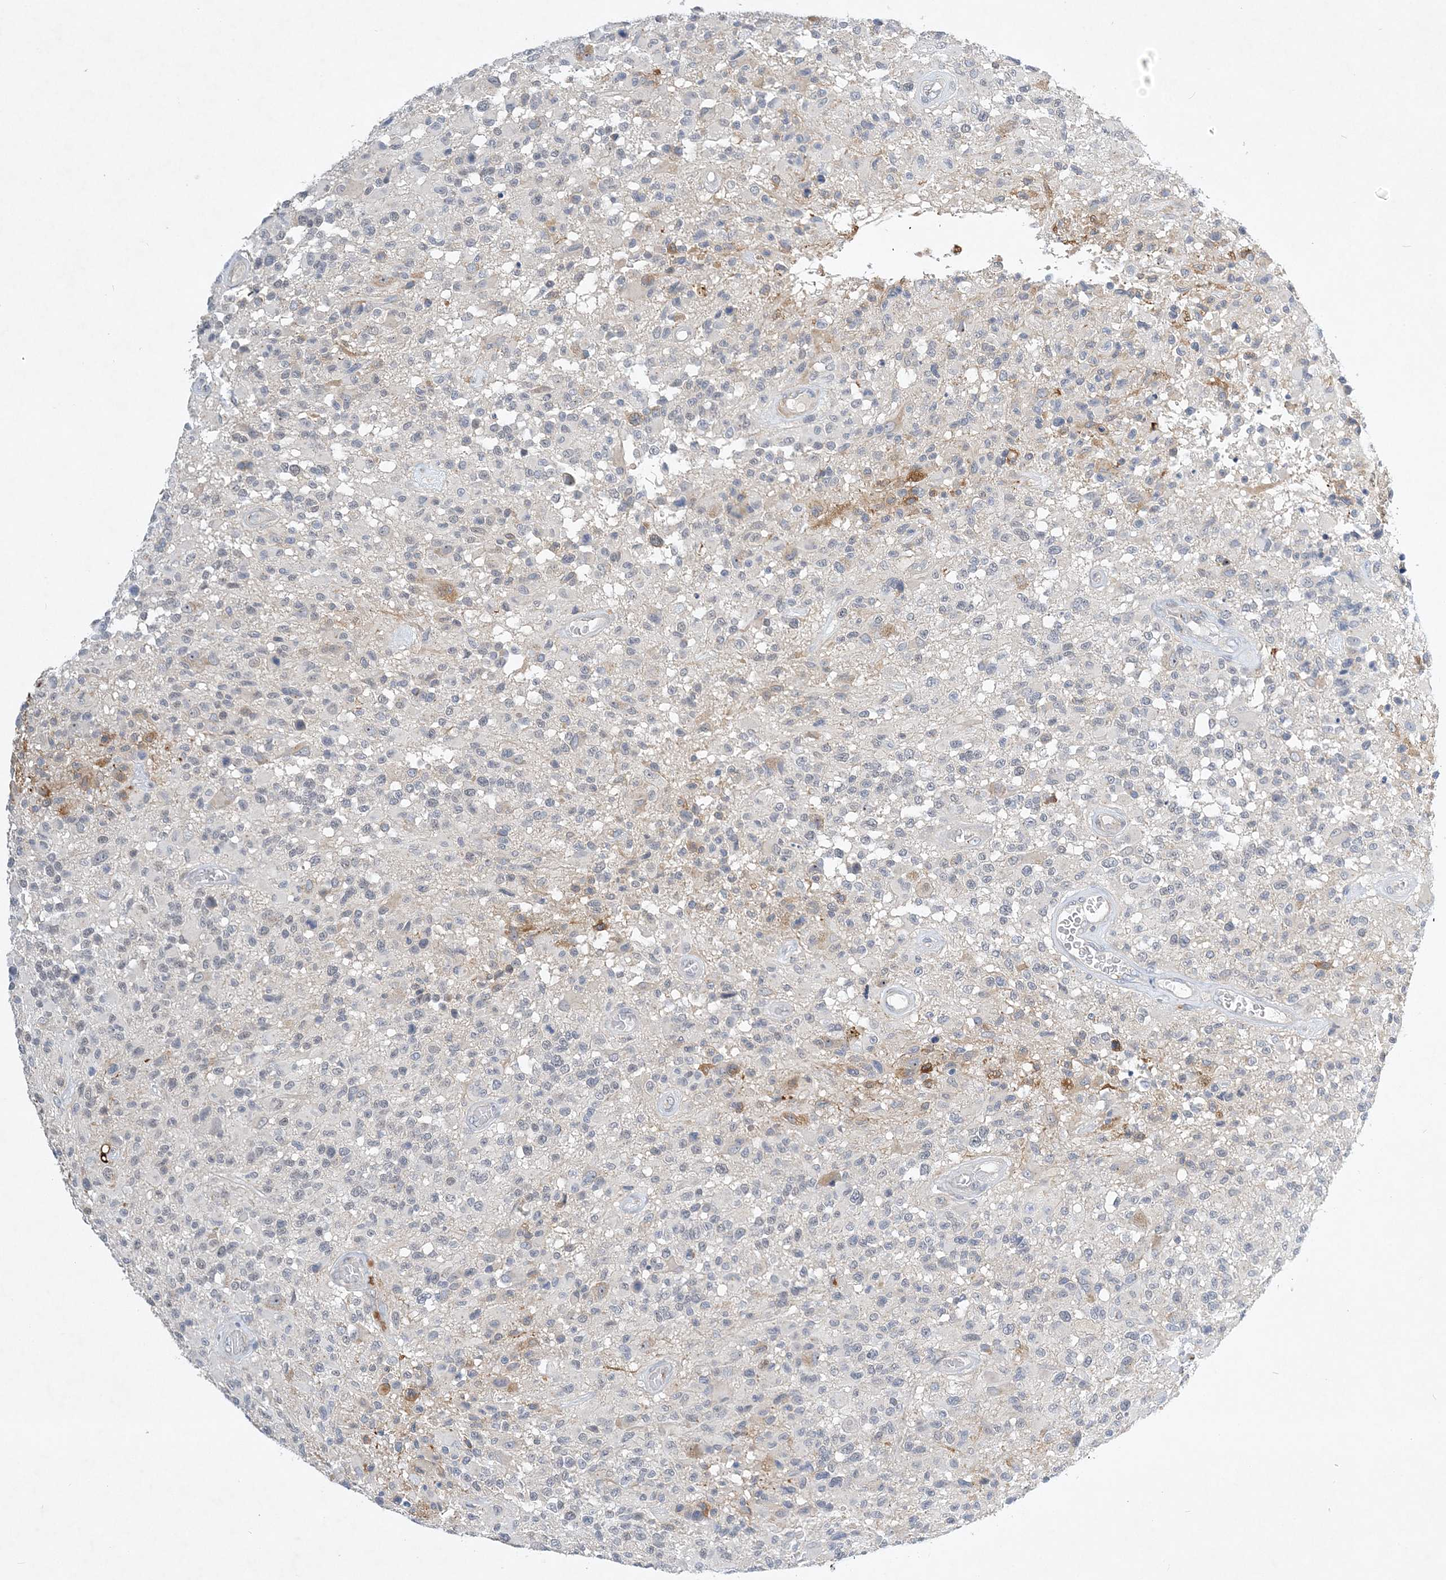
{"staining": {"intensity": "negative", "quantity": "none", "location": "none"}, "tissue": "glioma", "cell_type": "Tumor cells", "image_type": "cancer", "snomed": [{"axis": "morphology", "description": "Glioma, malignant, High grade"}, {"axis": "morphology", "description": "Glioblastoma, NOS"}, {"axis": "topography", "description": "Brain"}], "caption": "A high-resolution micrograph shows immunohistochemistry staining of glioblastoma, which demonstrates no significant expression in tumor cells. (DAB immunohistochemistry (IHC) with hematoxylin counter stain).", "gene": "ANKRD35", "patient": {"sex": "male", "age": 60}}